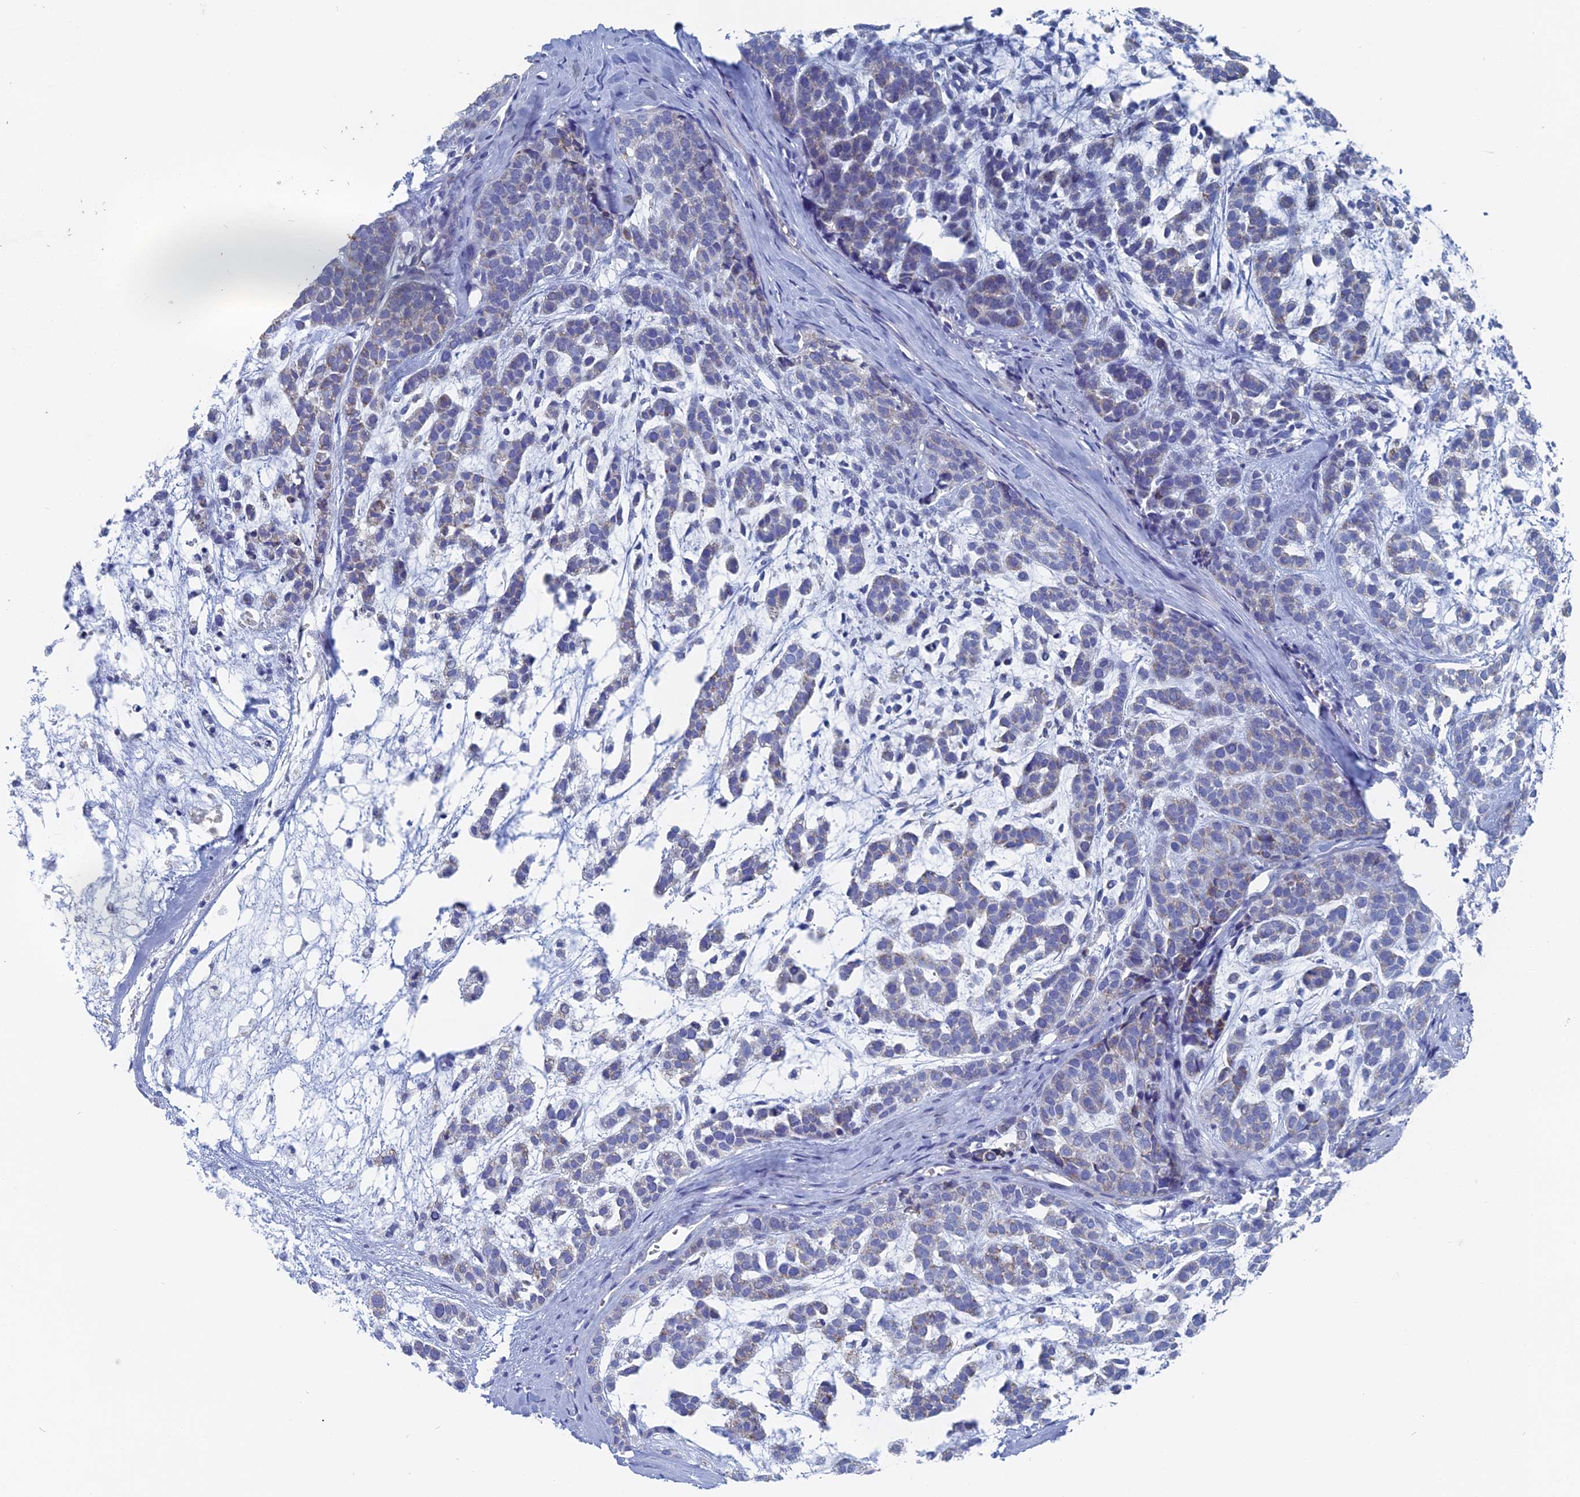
{"staining": {"intensity": "negative", "quantity": "none", "location": "none"}, "tissue": "head and neck cancer", "cell_type": "Tumor cells", "image_type": "cancer", "snomed": [{"axis": "morphology", "description": "Adenocarcinoma, NOS"}, {"axis": "morphology", "description": "Adenoma, NOS"}, {"axis": "topography", "description": "Head-Neck"}], "caption": "Human head and neck cancer stained for a protein using immunohistochemistry (IHC) exhibits no positivity in tumor cells.", "gene": "HIGD1A", "patient": {"sex": "female", "age": 55}}